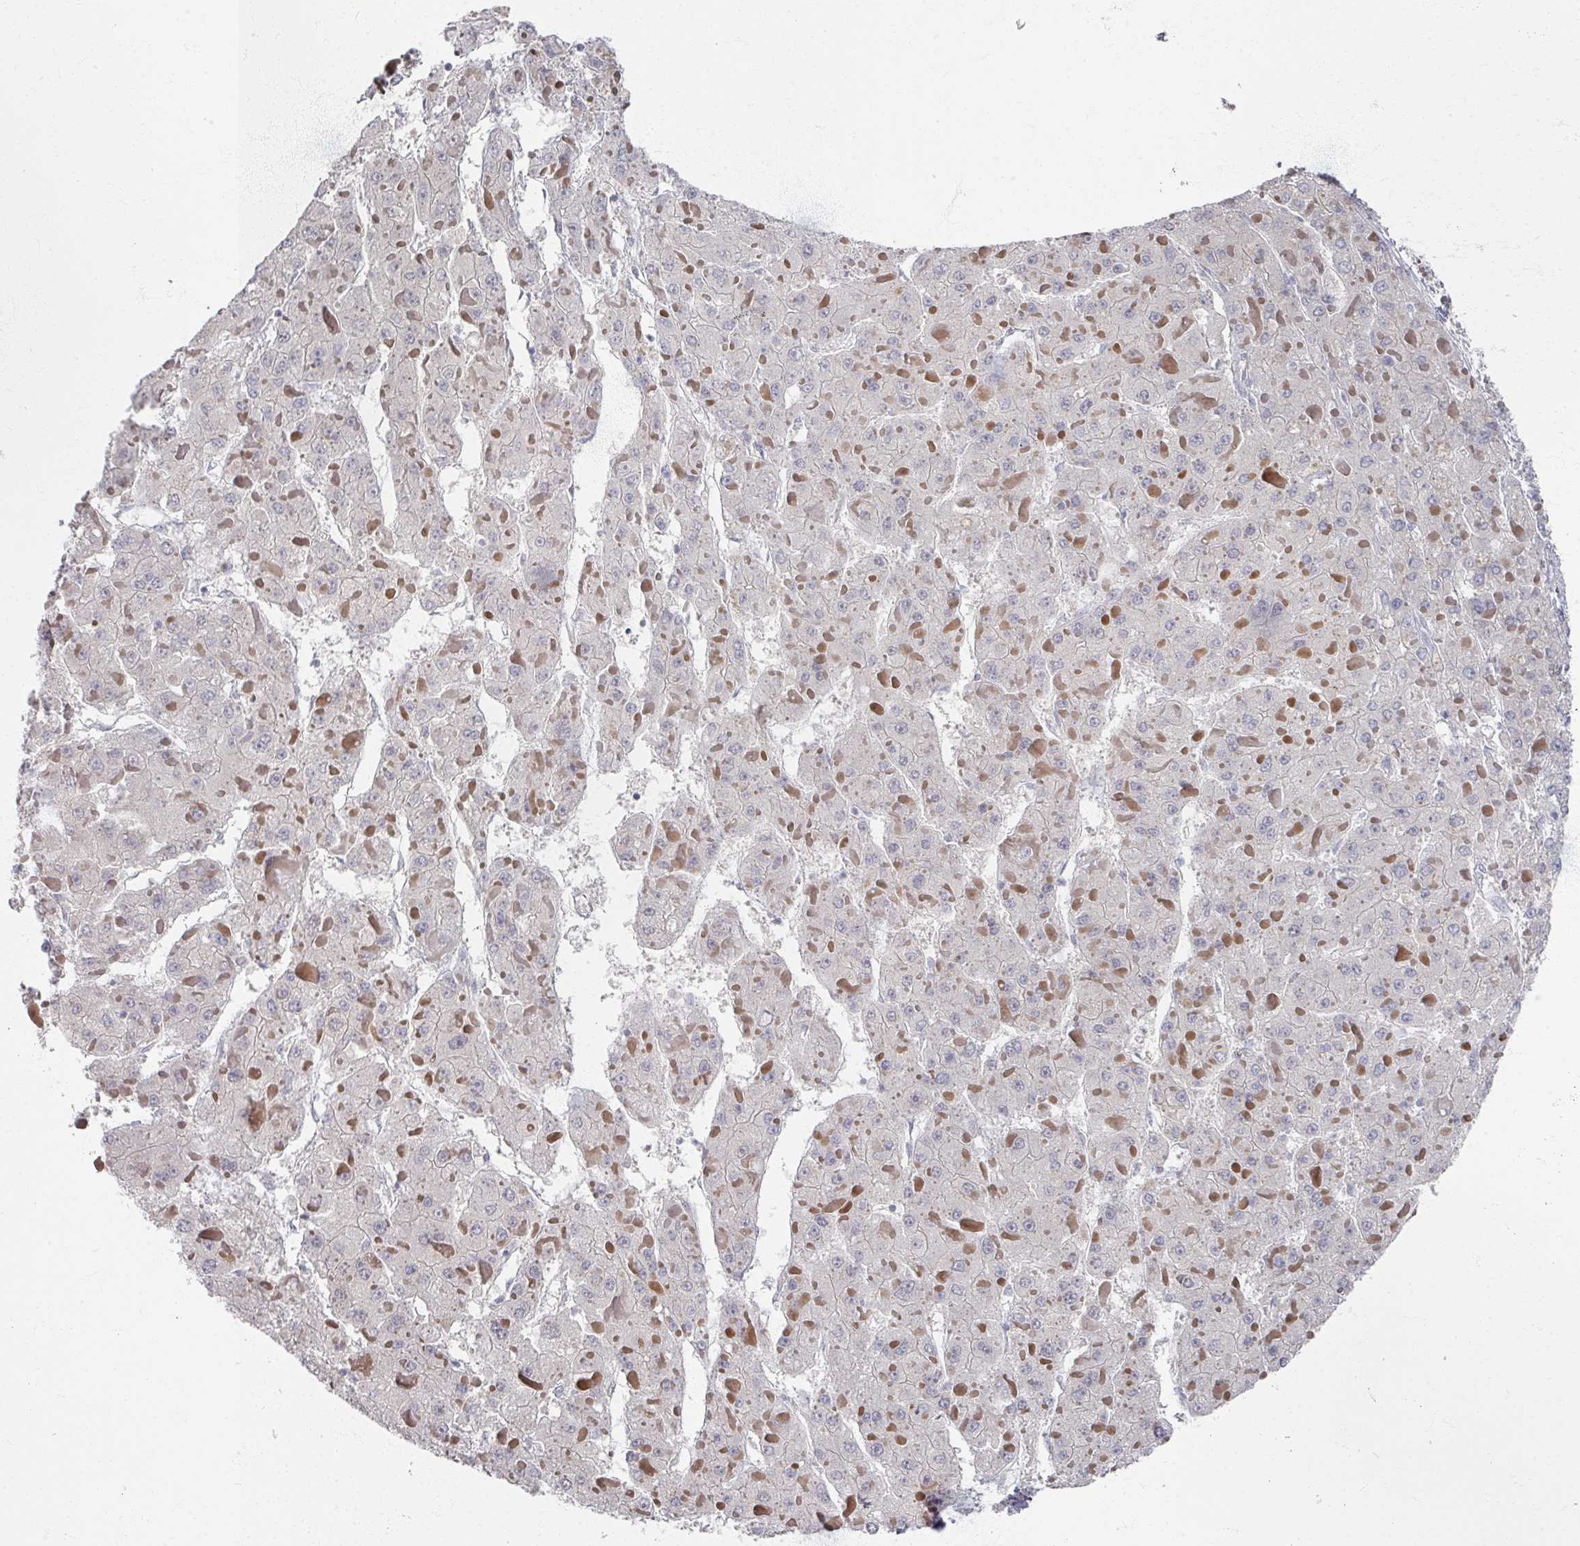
{"staining": {"intensity": "negative", "quantity": "none", "location": "none"}, "tissue": "liver cancer", "cell_type": "Tumor cells", "image_type": "cancer", "snomed": [{"axis": "morphology", "description": "Carcinoma, Hepatocellular, NOS"}, {"axis": "topography", "description": "Liver"}], "caption": "Human hepatocellular carcinoma (liver) stained for a protein using immunohistochemistry reveals no positivity in tumor cells.", "gene": "TTYH3", "patient": {"sex": "female", "age": 73}}